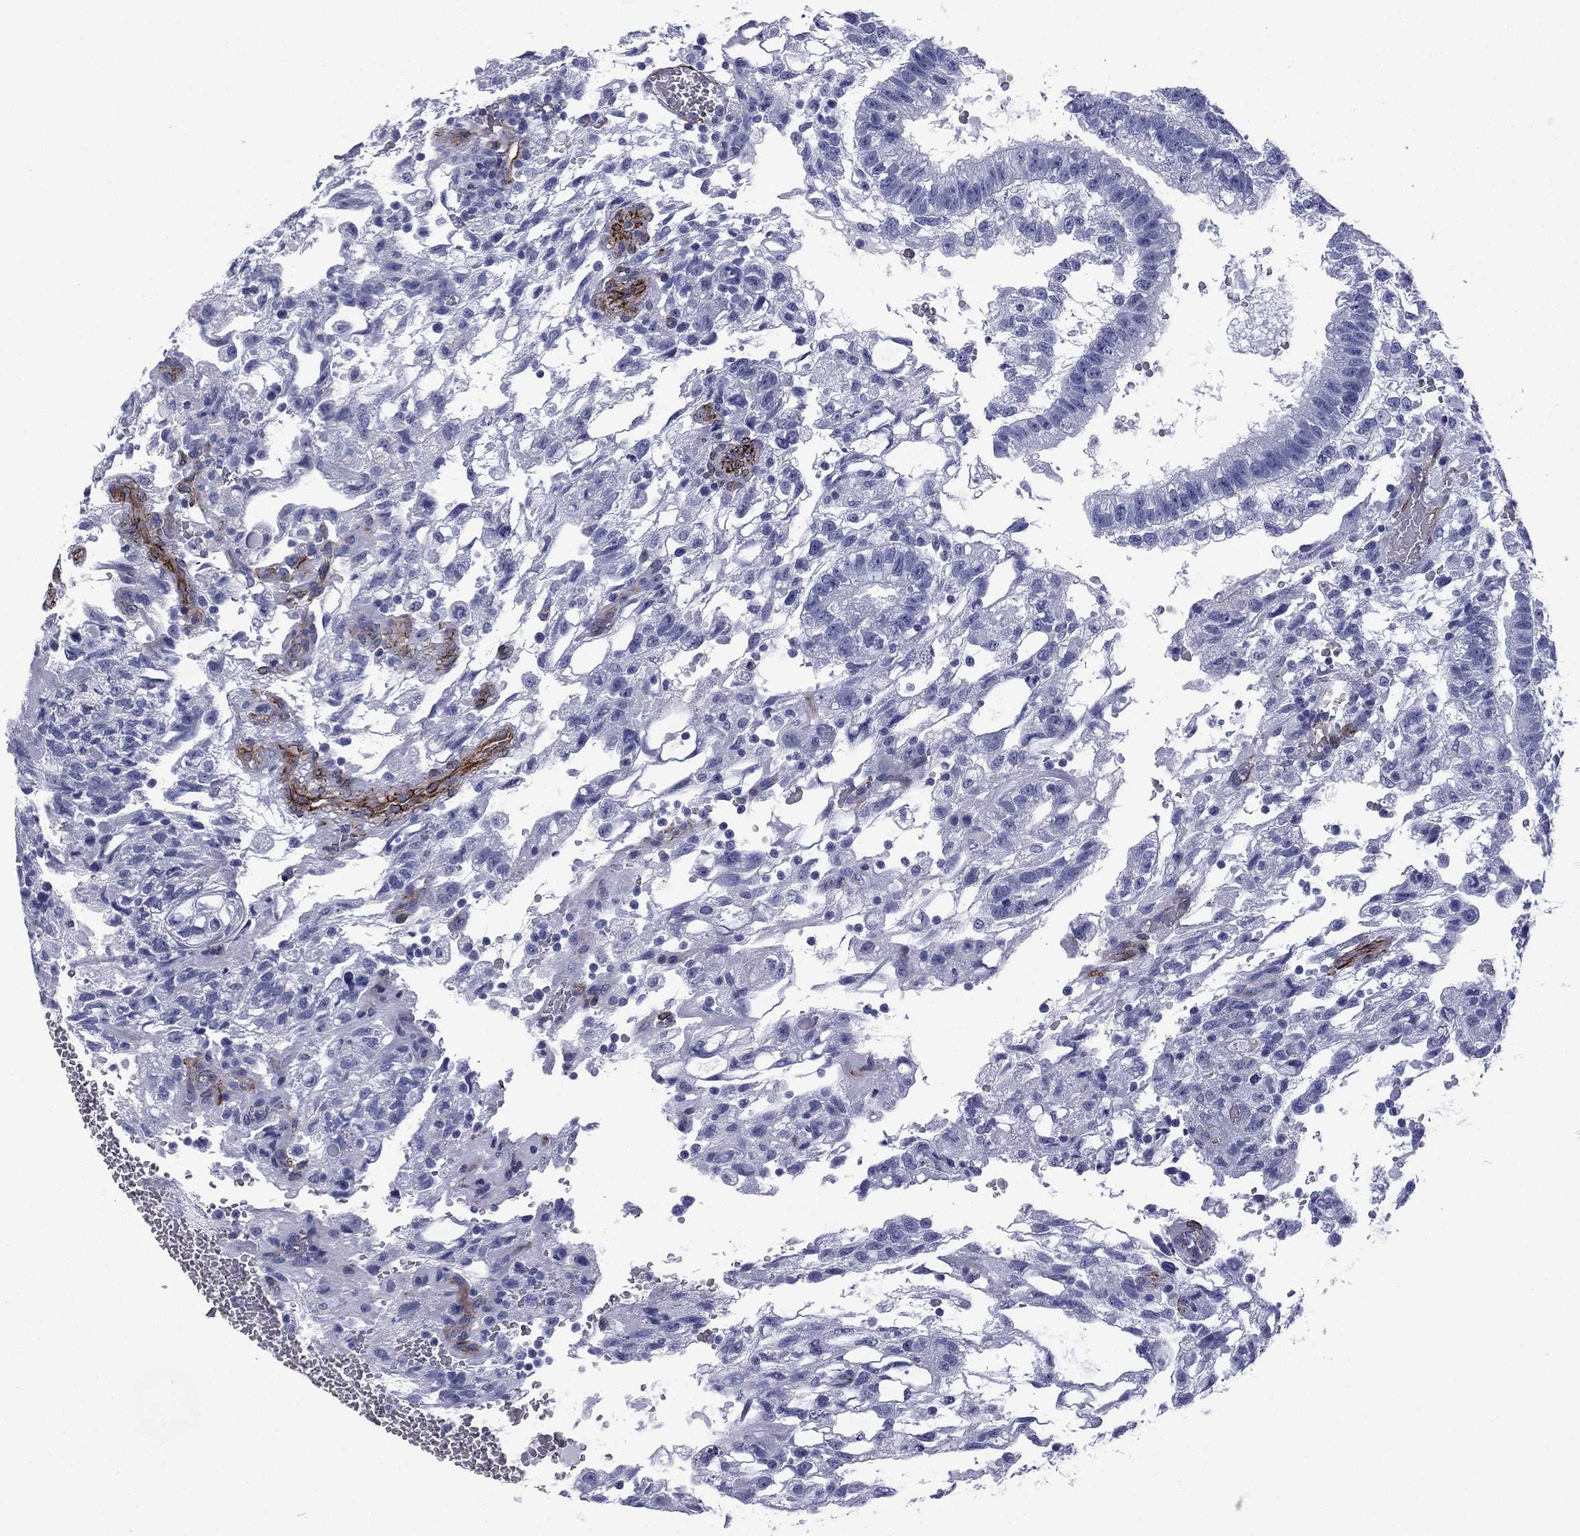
{"staining": {"intensity": "negative", "quantity": "none", "location": "none"}, "tissue": "testis cancer", "cell_type": "Tumor cells", "image_type": "cancer", "snomed": [{"axis": "morphology", "description": "Carcinoma, Embryonal, NOS"}, {"axis": "topography", "description": "Testis"}], "caption": "There is no significant positivity in tumor cells of testis cancer.", "gene": "CAVIN3", "patient": {"sex": "male", "age": 32}}